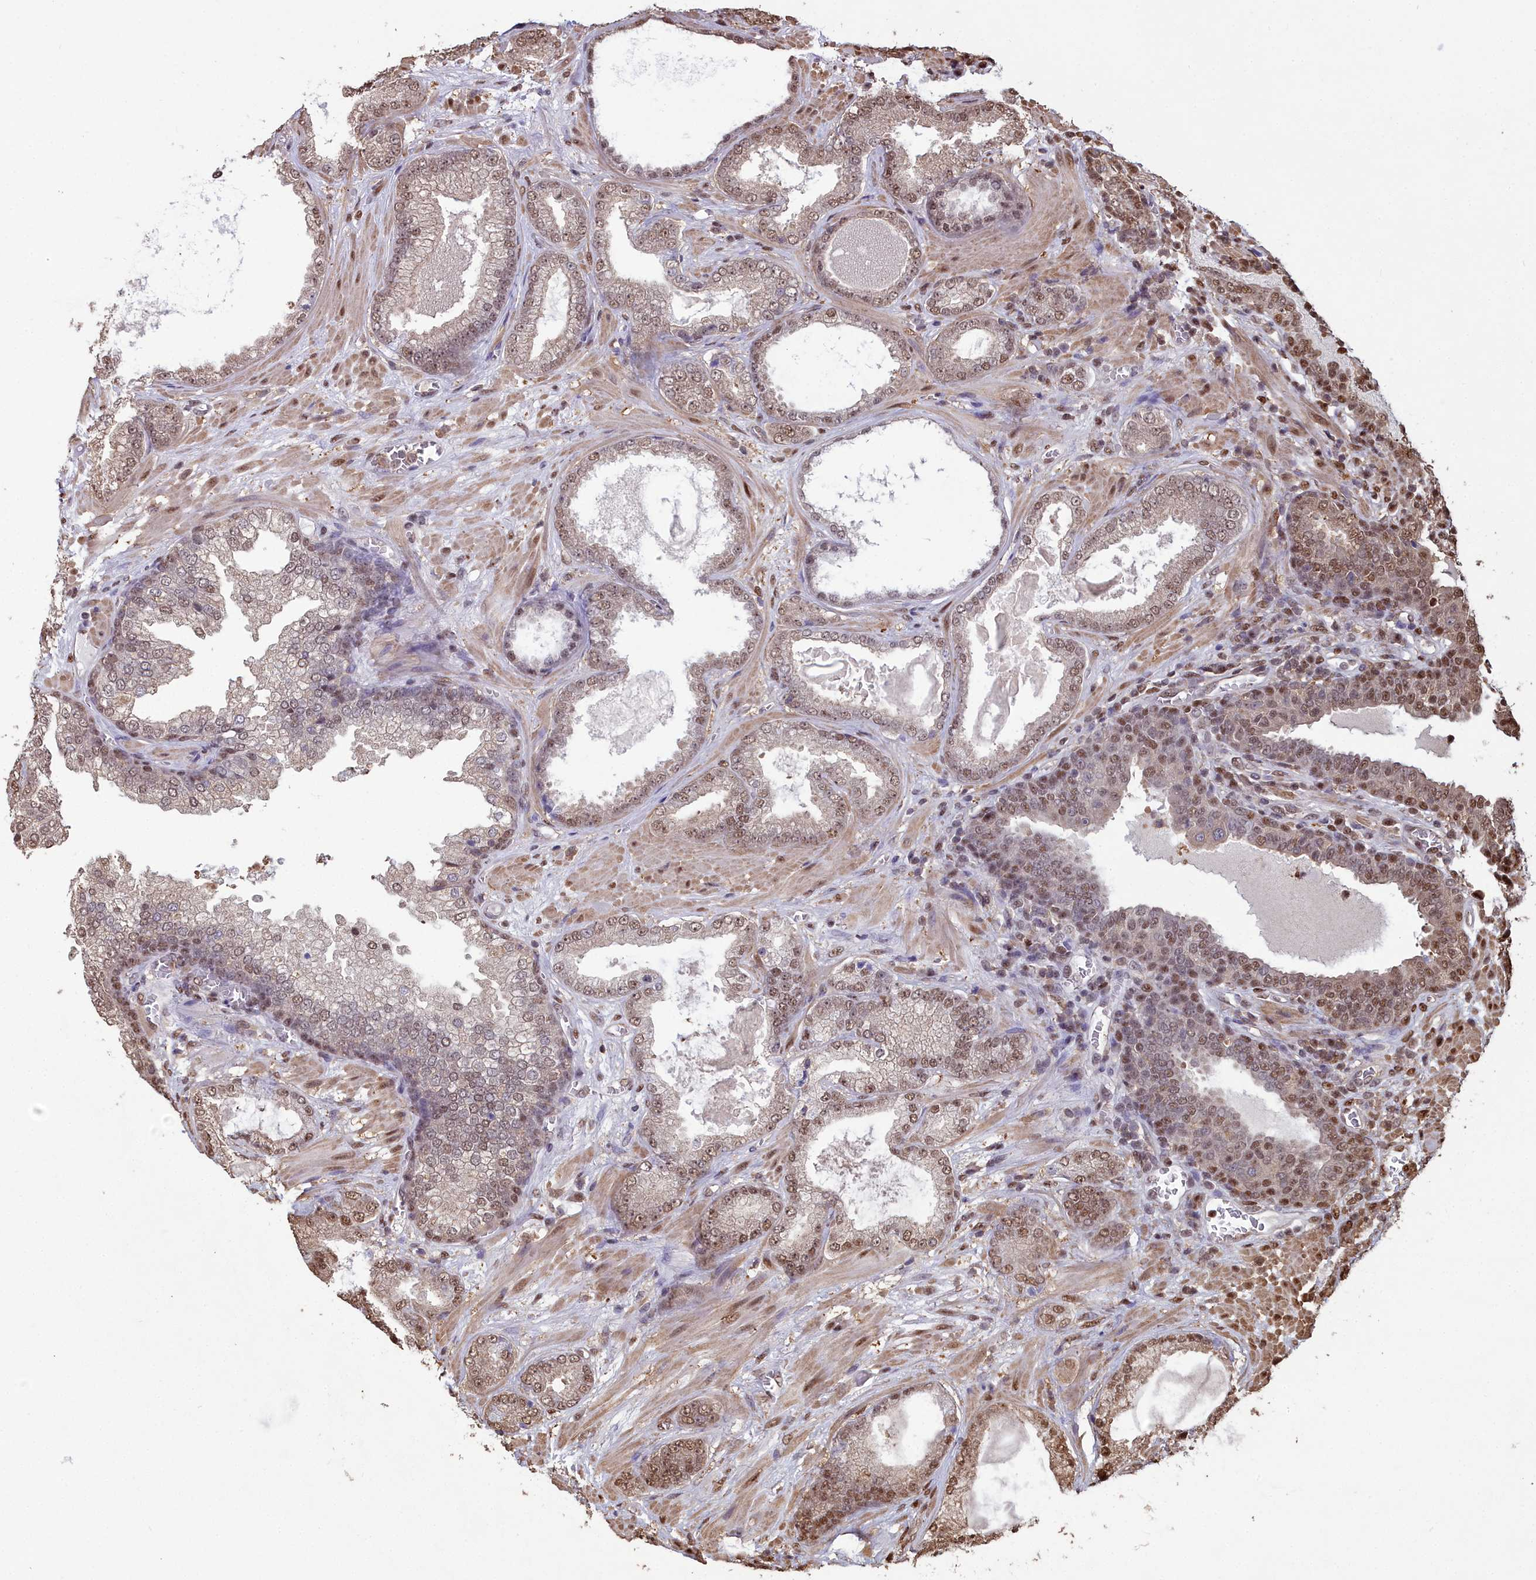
{"staining": {"intensity": "moderate", "quantity": ">75%", "location": "cytoplasmic/membranous,nuclear"}, "tissue": "prostate cancer", "cell_type": "Tumor cells", "image_type": "cancer", "snomed": [{"axis": "morphology", "description": "Adenocarcinoma, Low grade"}, {"axis": "topography", "description": "Prostate"}], "caption": "This histopathology image displays immunohistochemistry (IHC) staining of prostate cancer (low-grade adenocarcinoma), with medium moderate cytoplasmic/membranous and nuclear expression in approximately >75% of tumor cells.", "gene": "GAPDH", "patient": {"sex": "male", "age": 57}}